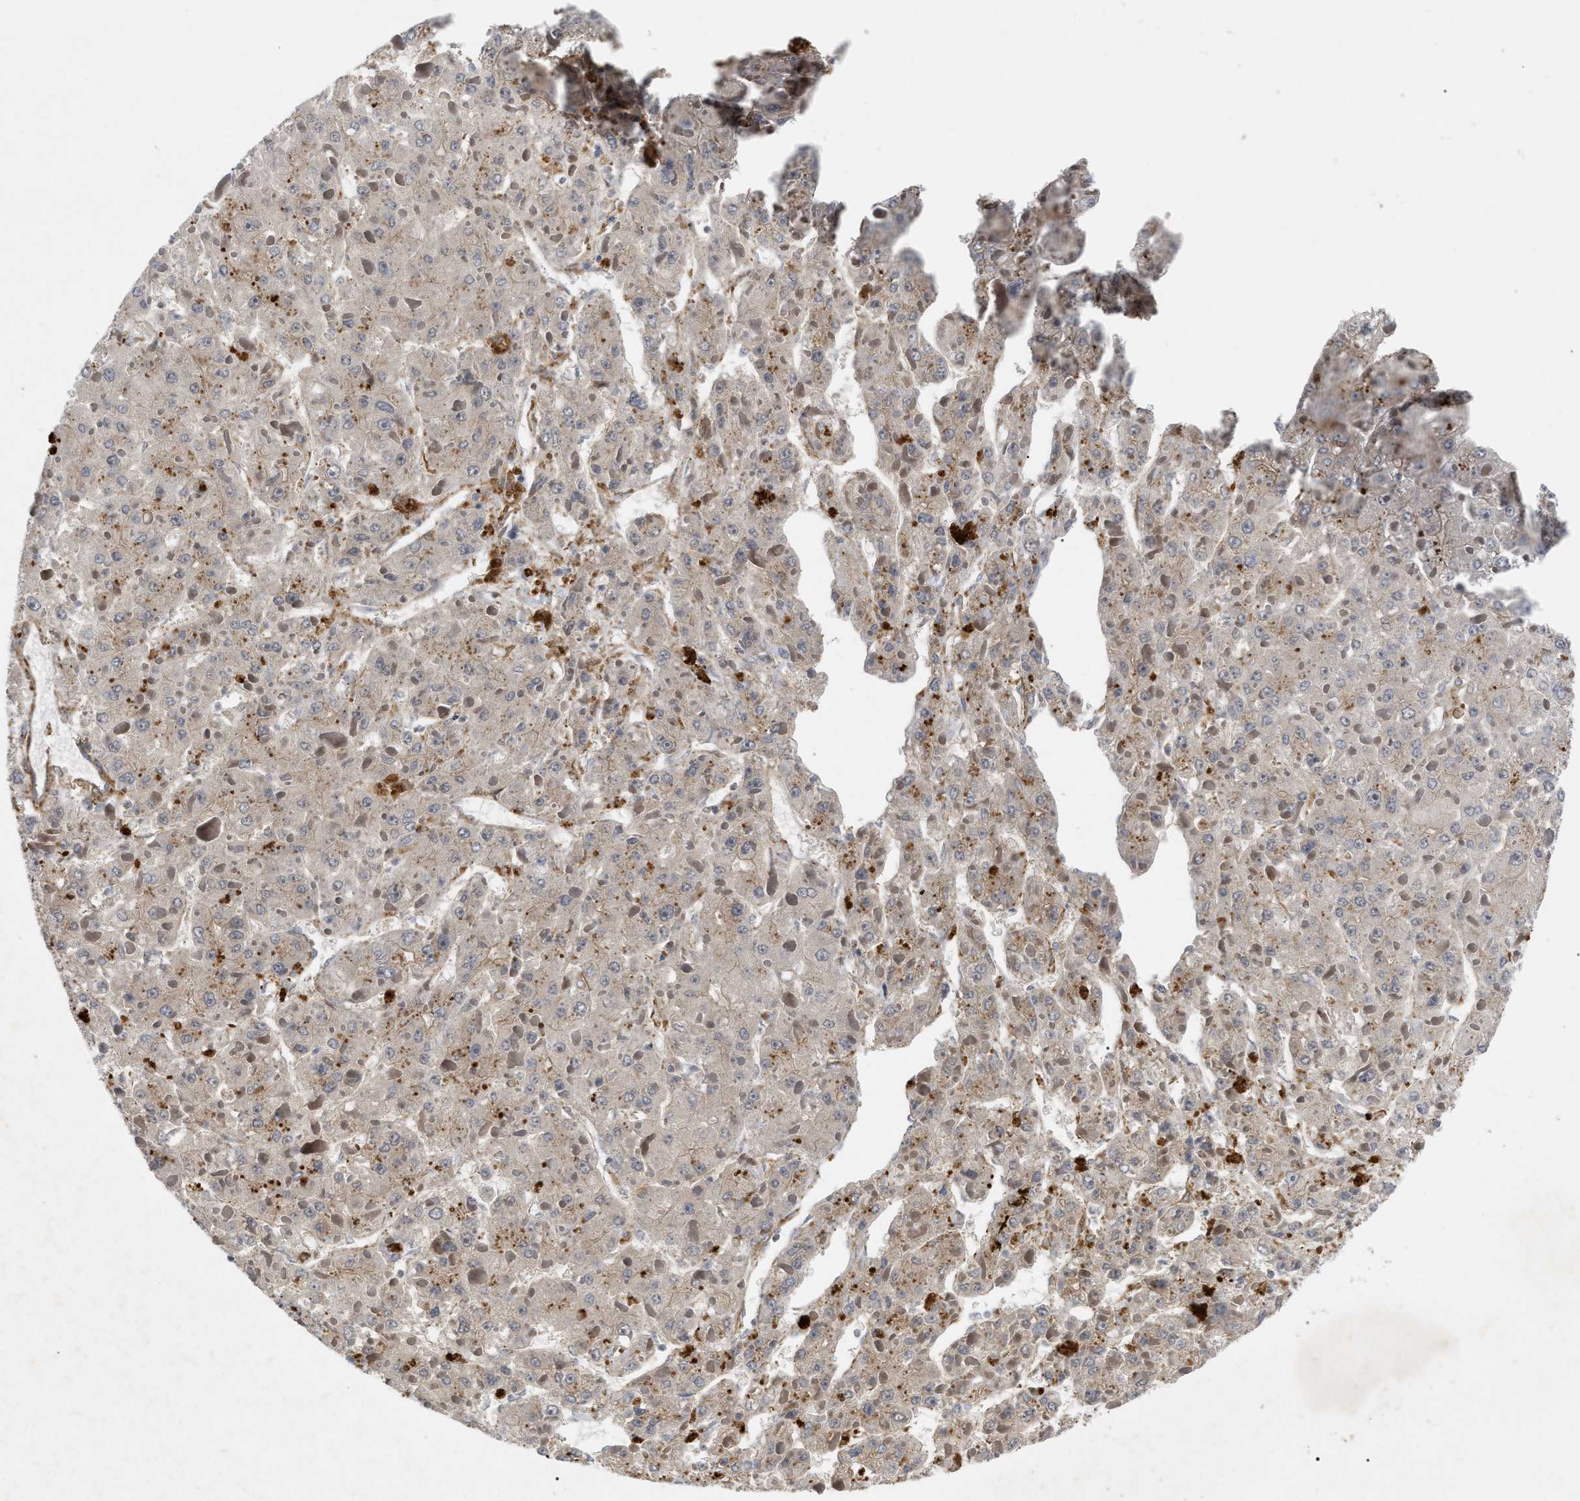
{"staining": {"intensity": "negative", "quantity": "none", "location": "none"}, "tissue": "liver cancer", "cell_type": "Tumor cells", "image_type": "cancer", "snomed": [{"axis": "morphology", "description": "Carcinoma, Hepatocellular, NOS"}, {"axis": "topography", "description": "Liver"}], "caption": "Image shows no significant protein staining in tumor cells of liver hepatocellular carcinoma.", "gene": "ST6GALNAC6", "patient": {"sex": "female", "age": 73}}